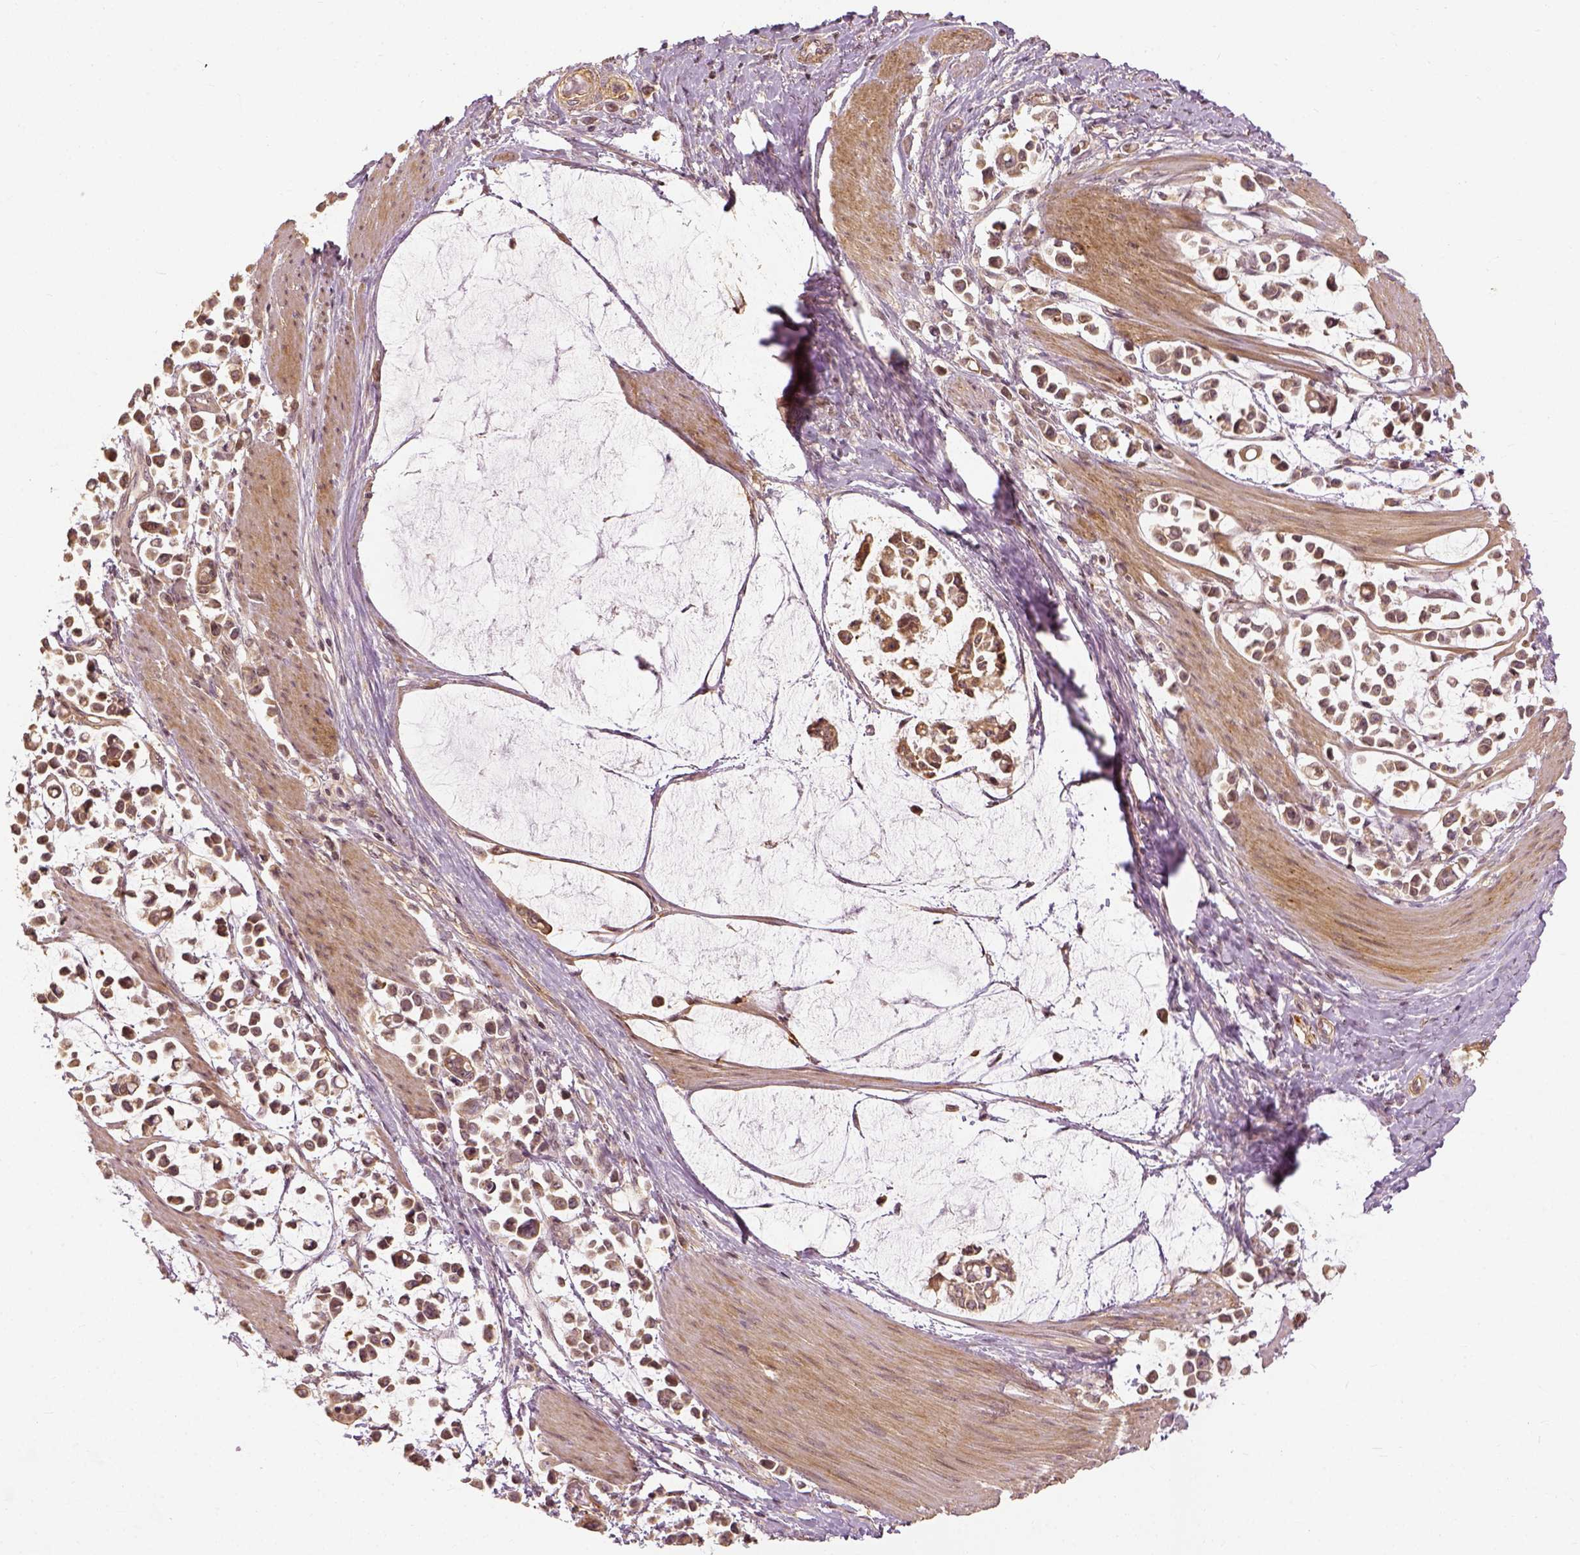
{"staining": {"intensity": "moderate", "quantity": ">75%", "location": "cytoplasmic/membranous"}, "tissue": "stomach cancer", "cell_type": "Tumor cells", "image_type": "cancer", "snomed": [{"axis": "morphology", "description": "Adenocarcinoma, NOS"}, {"axis": "topography", "description": "Stomach"}], "caption": "Moderate cytoplasmic/membranous positivity for a protein is present in about >75% of tumor cells of stomach adenocarcinoma using immunohistochemistry.", "gene": "VEGFA", "patient": {"sex": "male", "age": 82}}